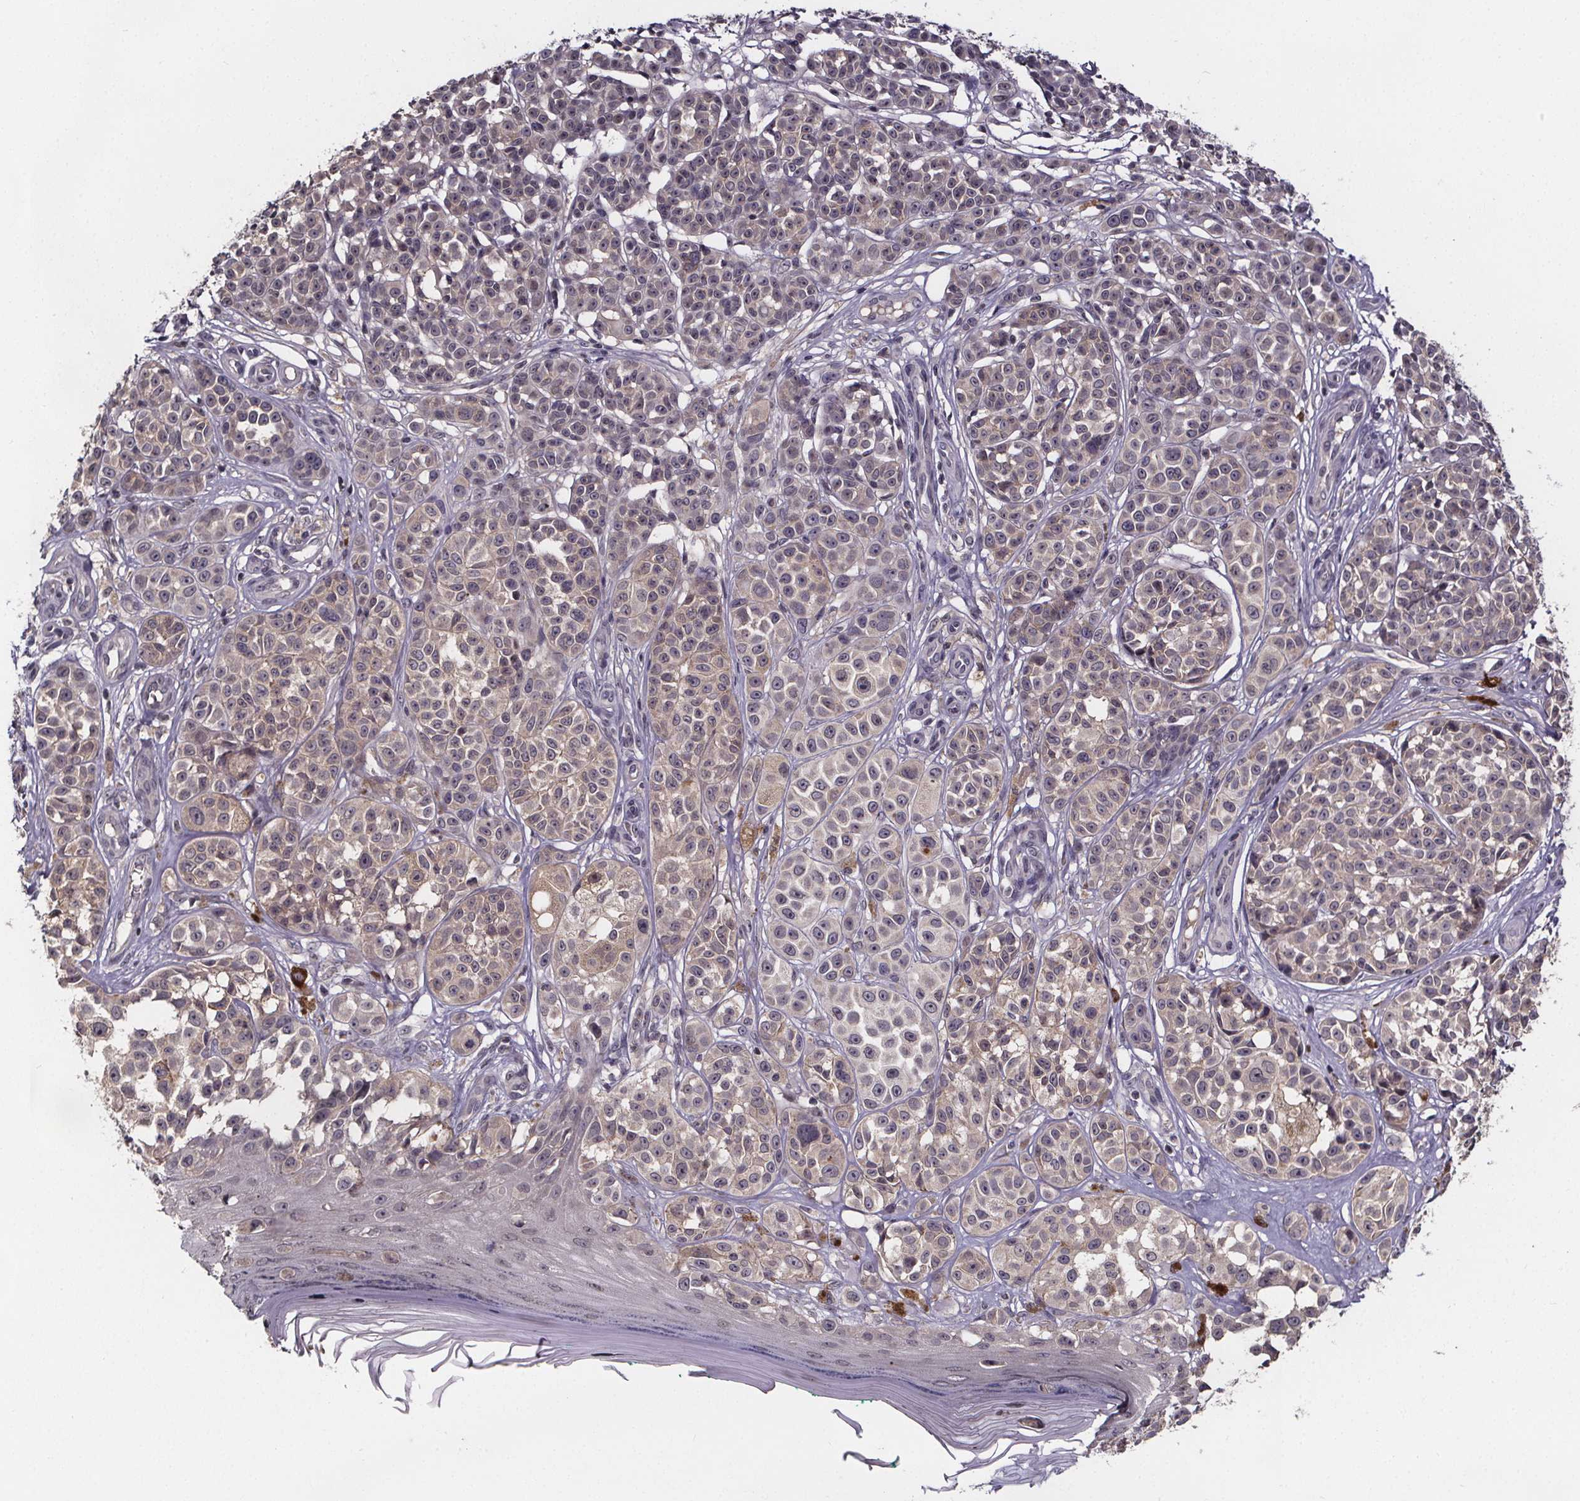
{"staining": {"intensity": "weak", "quantity": "<25%", "location": "cytoplasmic/membranous"}, "tissue": "melanoma", "cell_type": "Tumor cells", "image_type": "cancer", "snomed": [{"axis": "morphology", "description": "Malignant melanoma, NOS"}, {"axis": "topography", "description": "Skin"}], "caption": "Immunohistochemistry photomicrograph of melanoma stained for a protein (brown), which displays no expression in tumor cells. Nuclei are stained in blue.", "gene": "SMIM1", "patient": {"sex": "female", "age": 90}}